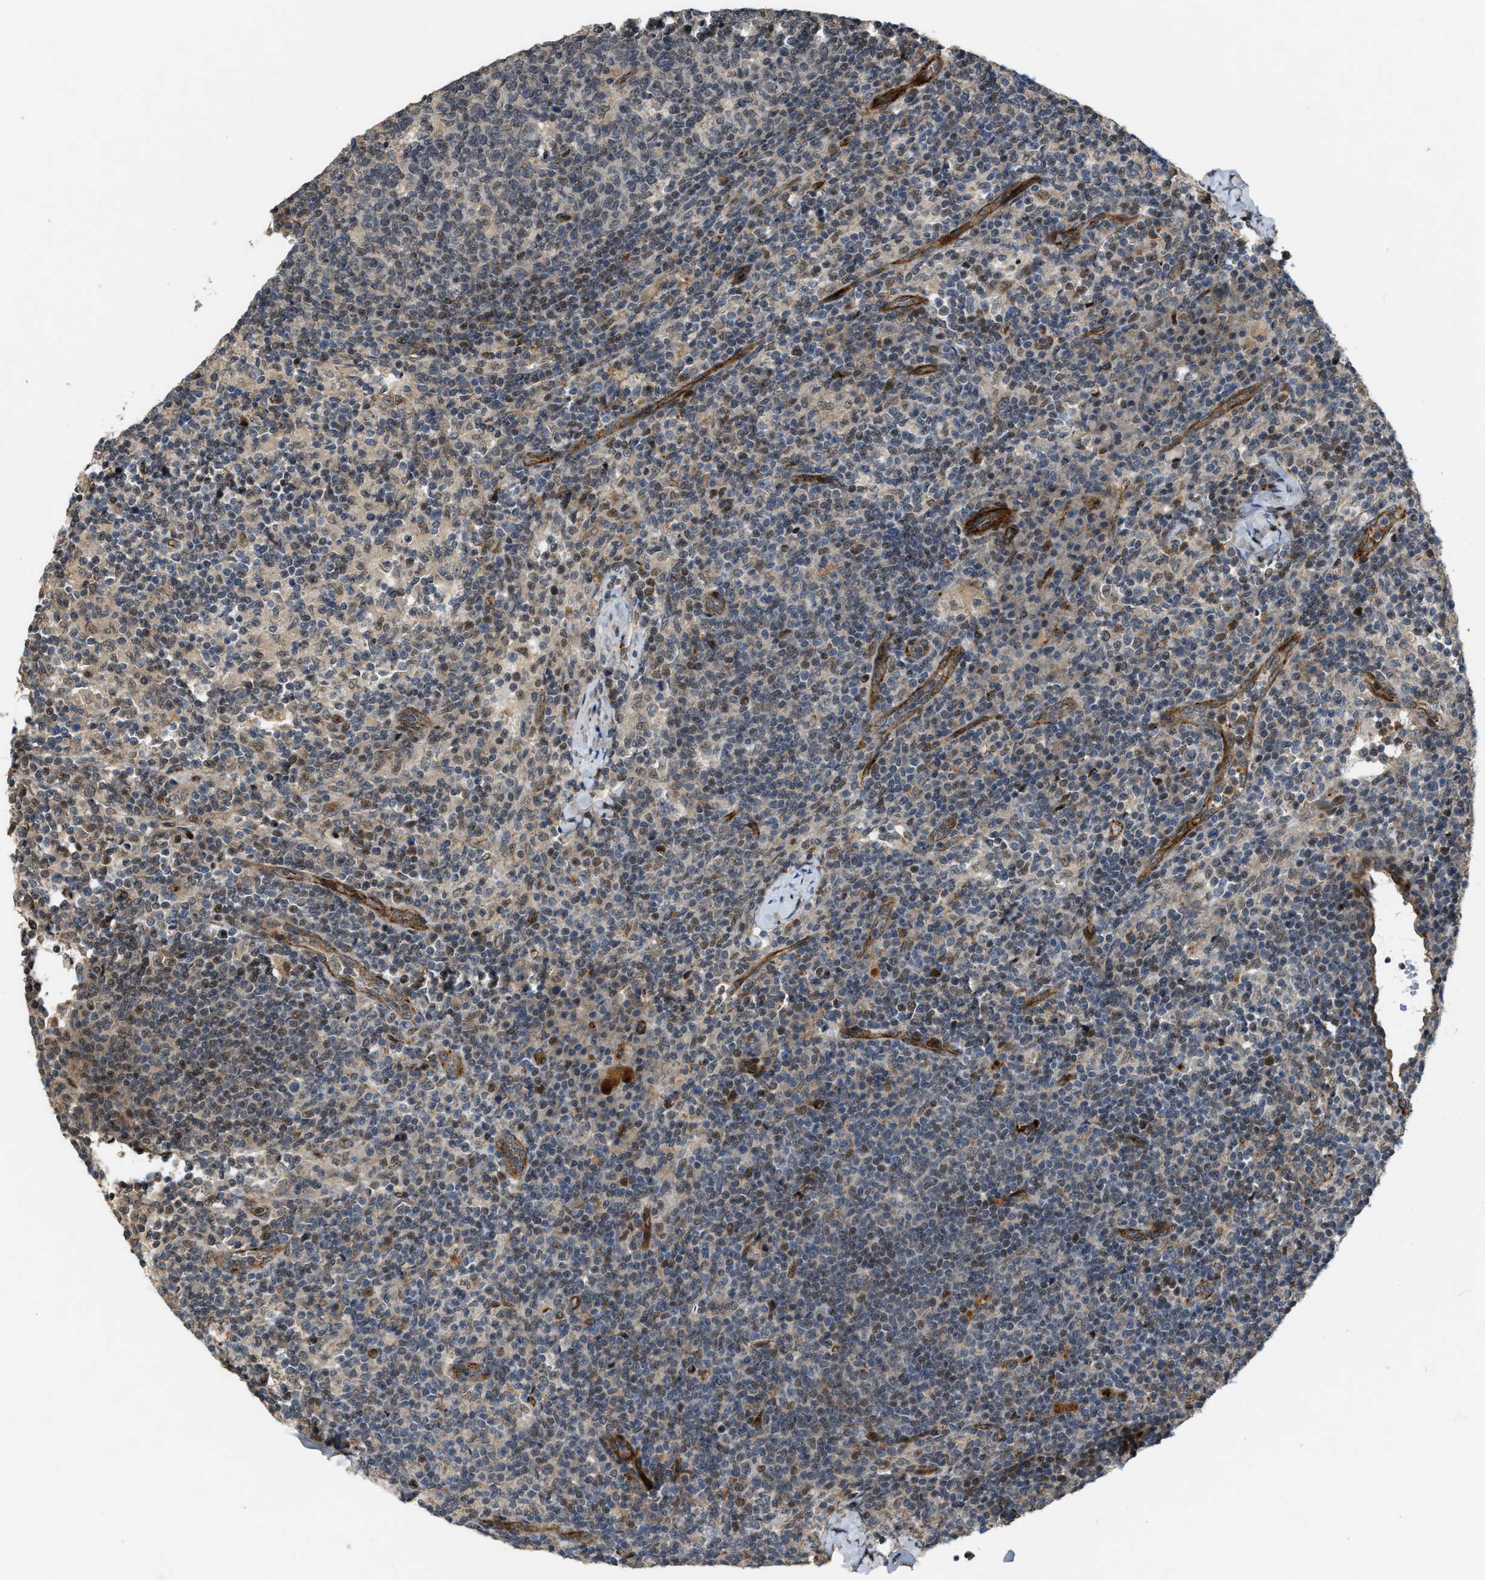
{"staining": {"intensity": "weak", "quantity": "25%-75%", "location": "cytoplasmic/membranous,nuclear"}, "tissue": "lymph node", "cell_type": "Non-germinal center cells", "image_type": "normal", "snomed": [{"axis": "morphology", "description": "Normal tissue, NOS"}, {"axis": "morphology", "description": "Inflammation, NOS"}, {"axis": "topography", "description": "Lymph node"}], "caption": "Benign lymph node demonstrates weak cytoplasmic/membranous,nuclear staining in approximately 25%-75% of non-germinal center cells, visualized by immunohistochemistry. The protein of interest is shown in brown color, while the nuclei are stained blue.", "gene": "DPF2", "patient": {"sex": "male", "age": 55}}